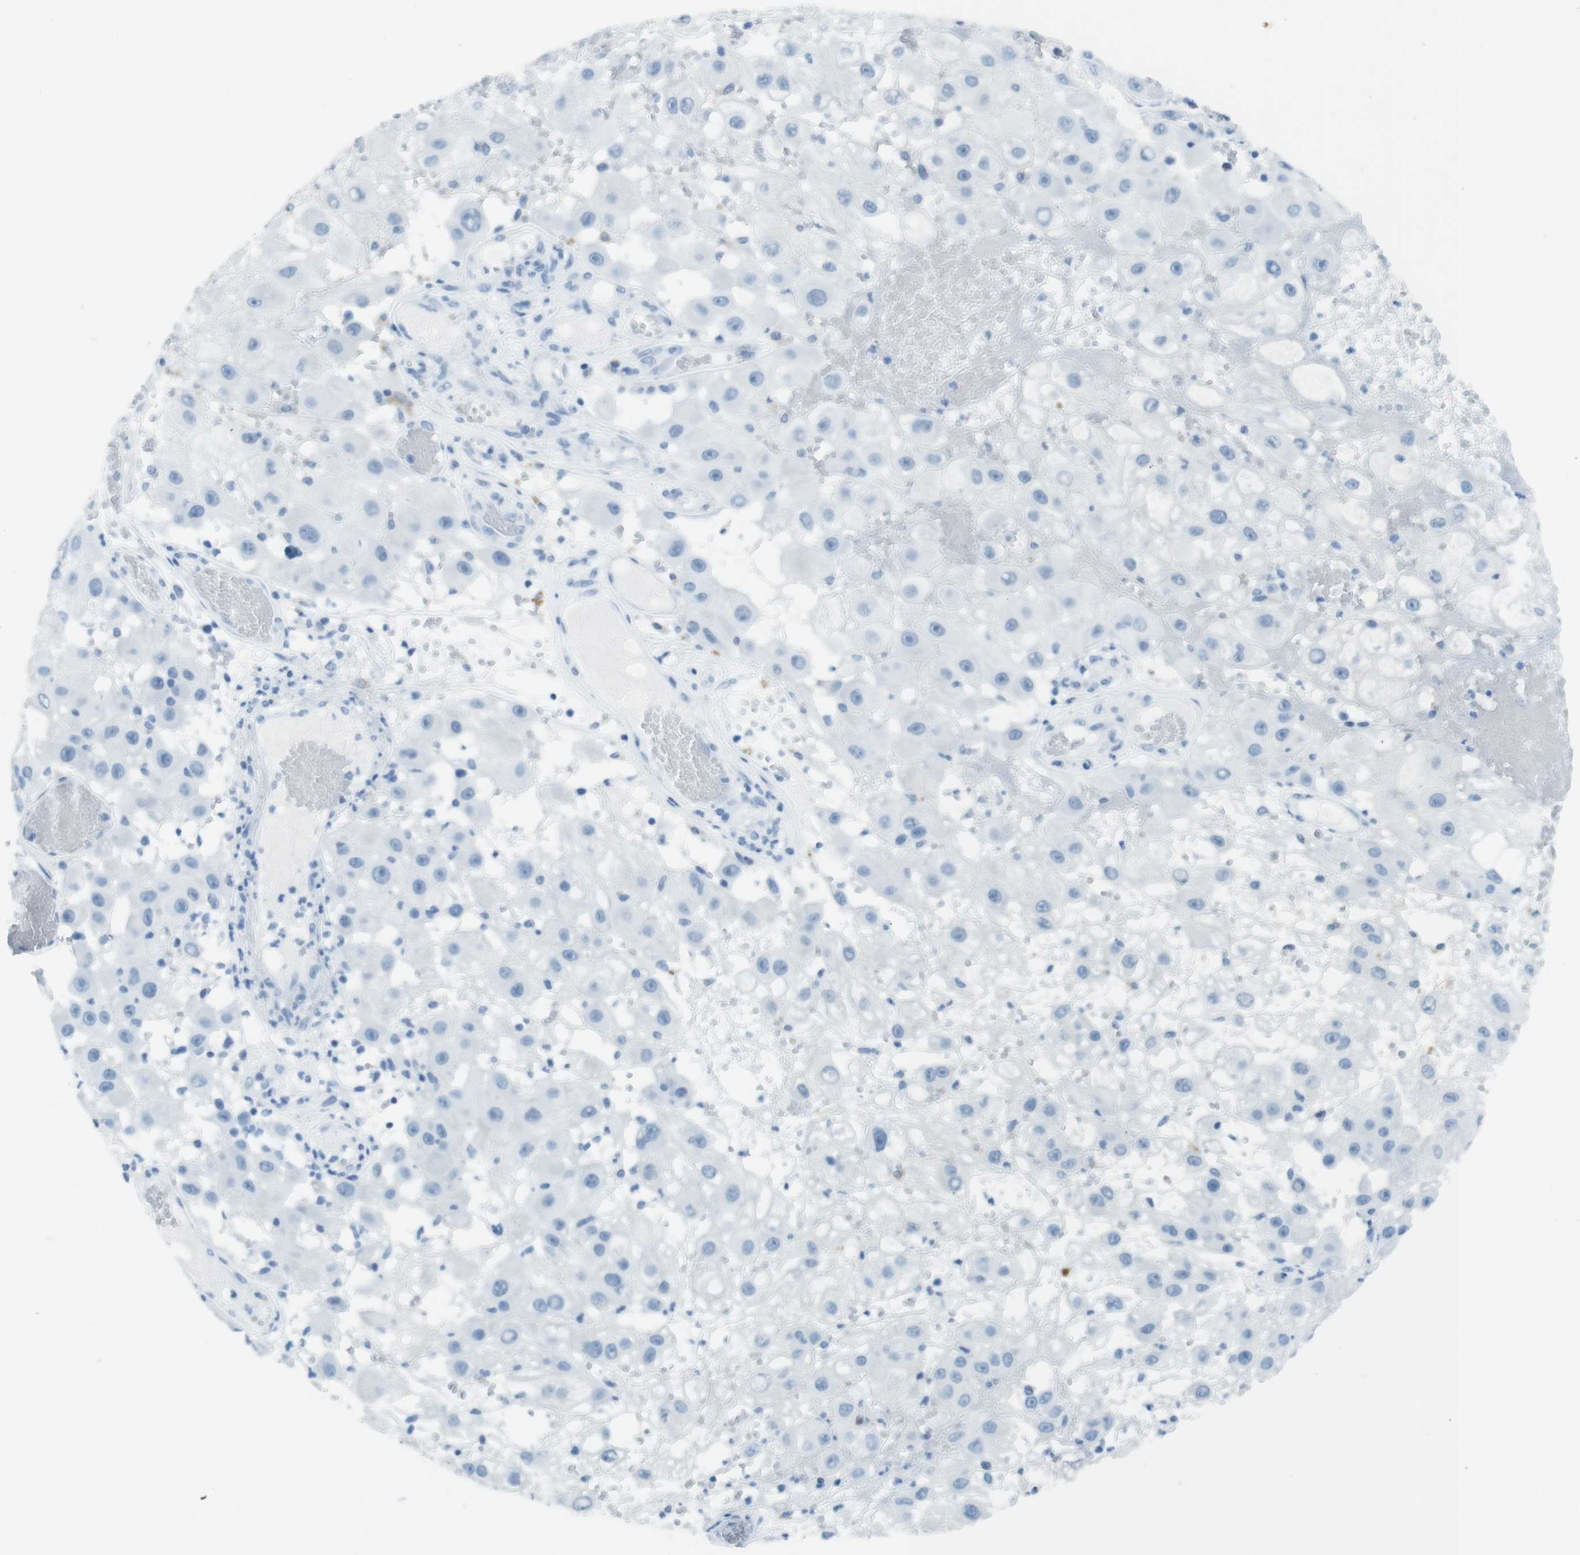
{"staining": {"intensity": "negative", "quantity": "none", "location": "none"}, "tissue": "melanoma", "cell_type": "Tumor cells", "image_type": "cancer", "snomed": [{"axis": "morphology", "description": "Malignant melanoma, NOS"}, {"axis": "topography", "description": "Skin"}], "caption": "A high-resolution histopathology image shows immunohistochemistry staining of melanoma, which reveals no significant expression in tumor cells.", "gene": "TMEM207", "patient": {"sex": "female", "age": 81}}